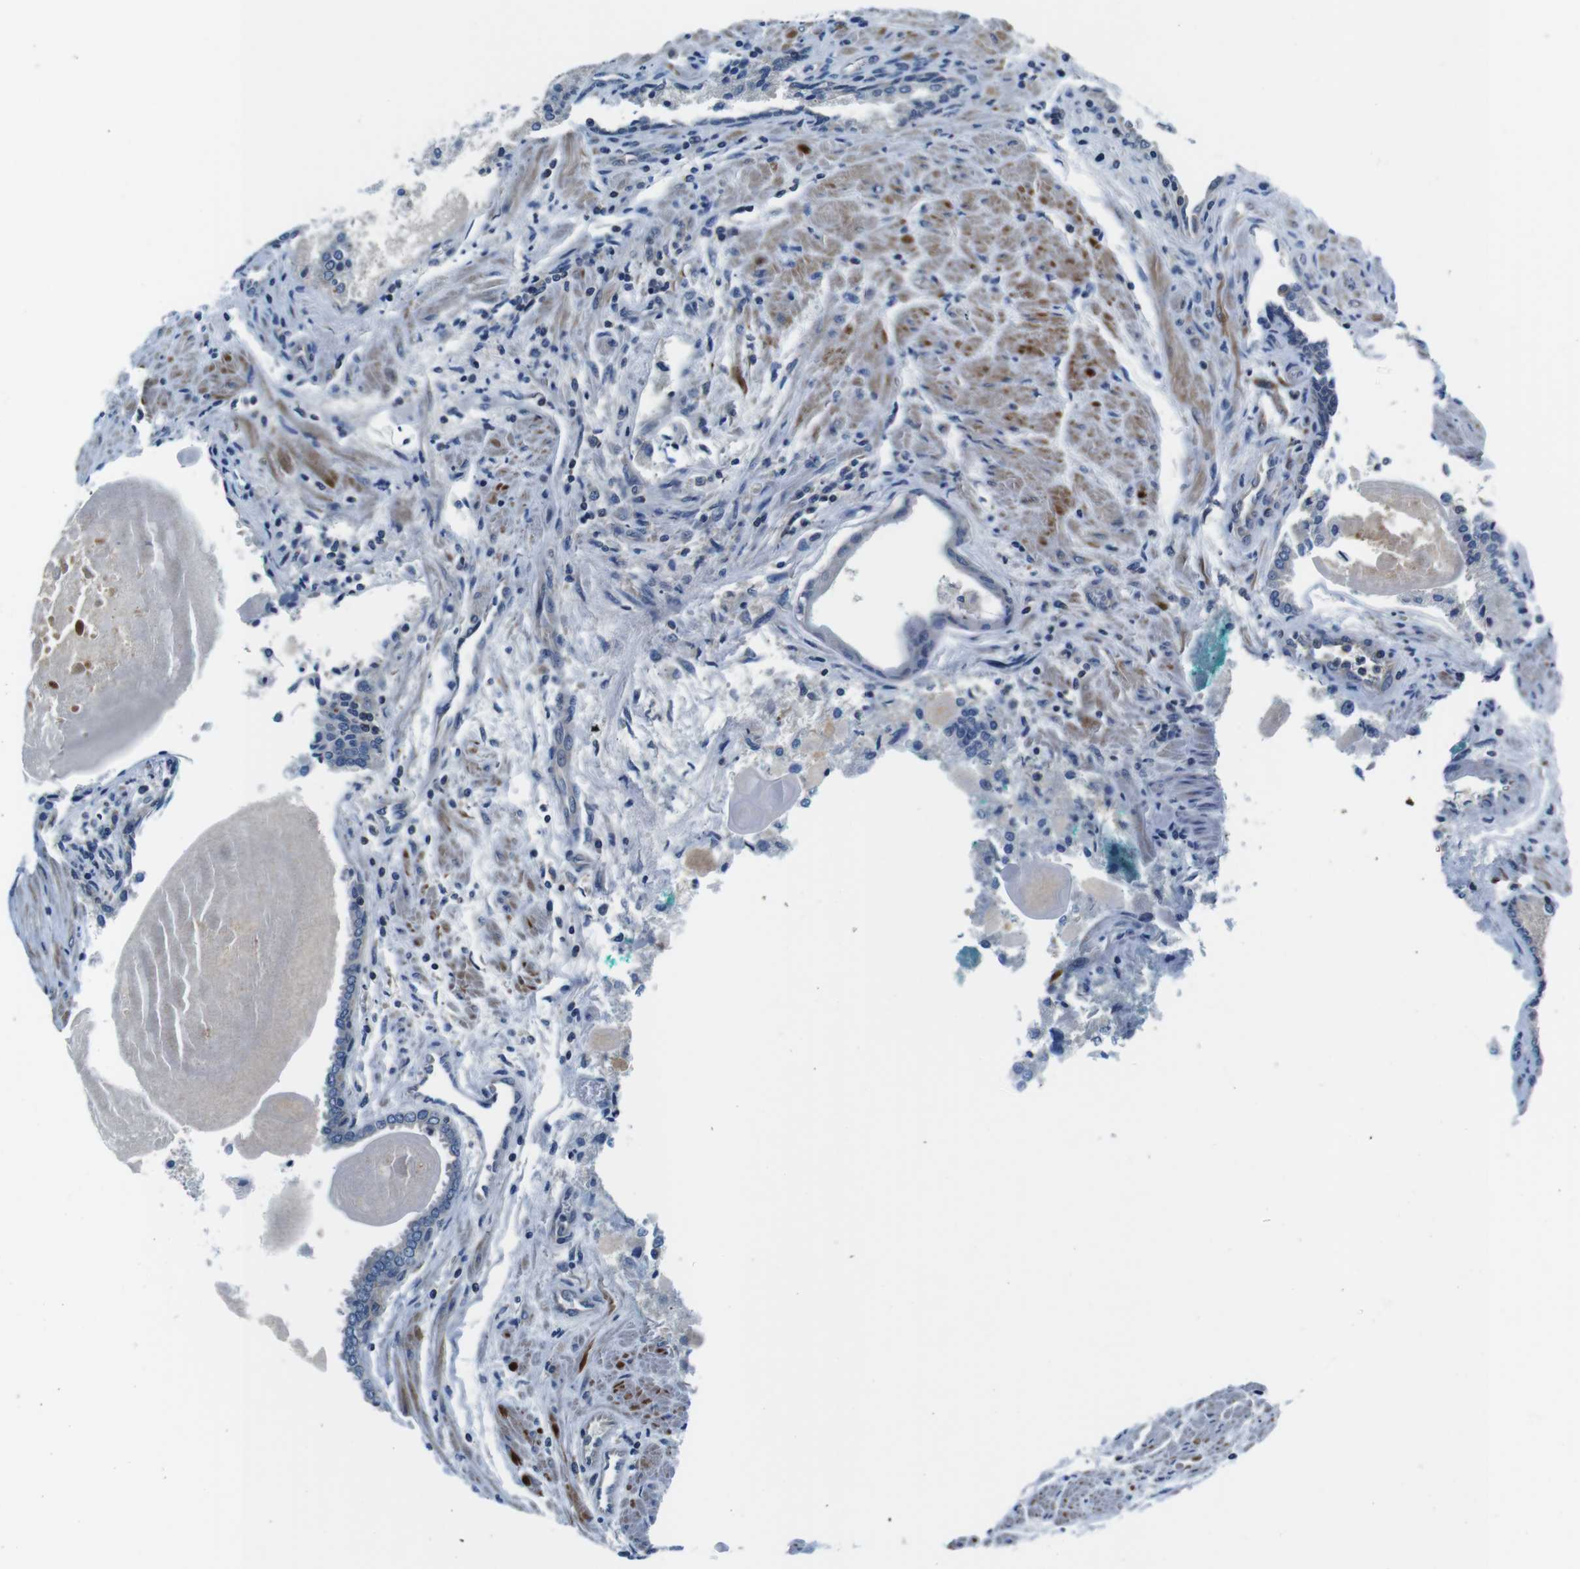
{"staining": {"intensity": "negative", "quantity": "none", "location": "none"}, "tissue": "prostate cancer", "cell_type": "Tumor cells", "image_type": "cancer", "snomed": [{"axis": "morphology", "description": "Adenocarcinoma, High grade"}, {"axis": "topography", "description": "Prostate"}], "caption": "Immunohistochemical staining of human prostate cancer (adenocarcinoma (high-grade)) shows no significant expression in tumor cells. The staining was performed using DAB (3,3'-diaminobenzidine) to visualize the protein expression in brown, while the nuclei were stained in blue with hematoxylin (Magnification: 20x).", "gene": "PIK3CD", "patient": {"sex": "male", "age": 58}}